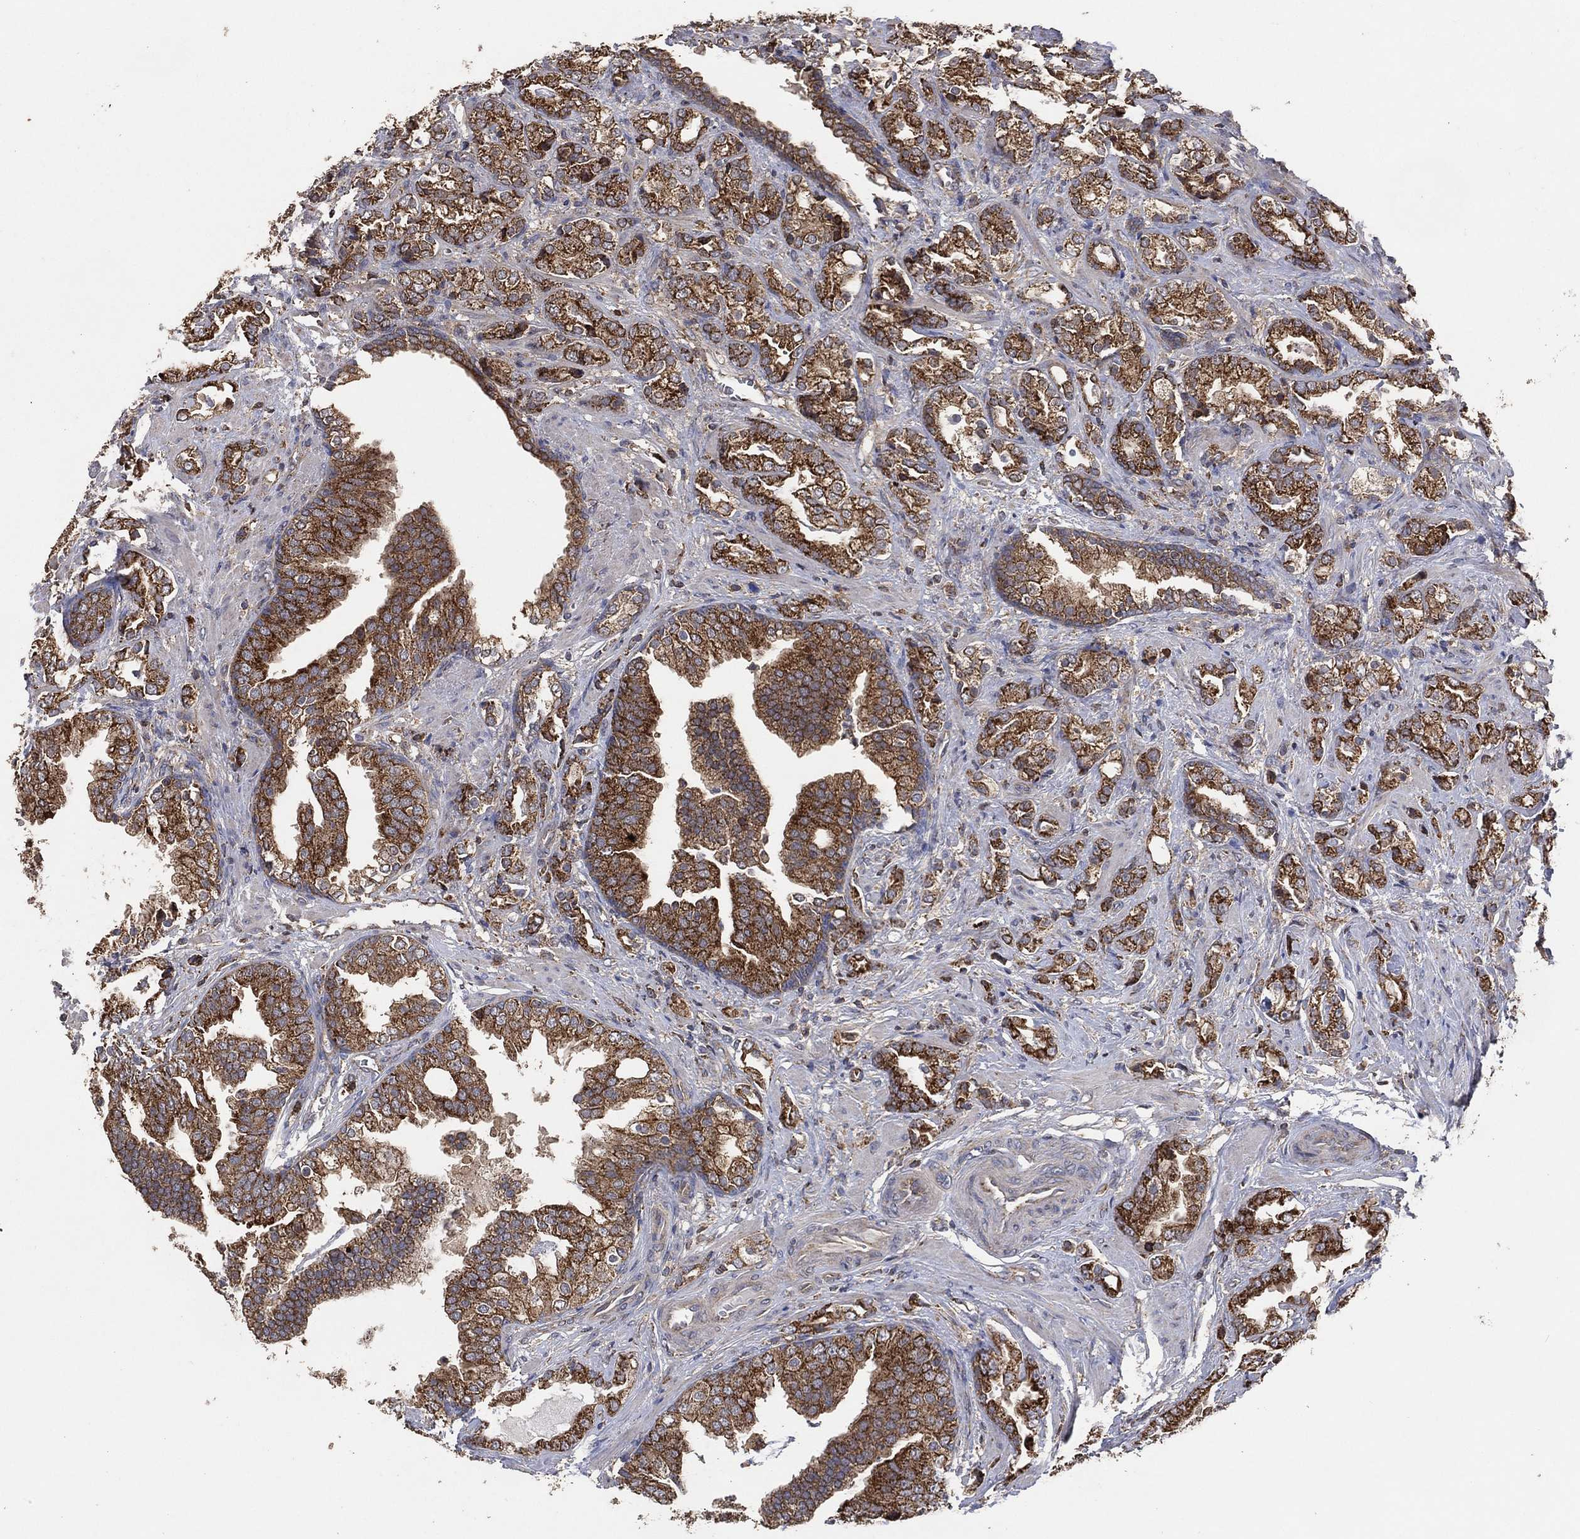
{"staining": {"intensity": "strong", "quantity": "25%-75%", "location": "cytoplasmic/membranous"}, "tissue": "prostate cancer", "cell_type": "Tumor cells", "image_type": "cancer", "snomed": [{"axis": "morphology", "description": "Adenocarcinoma, NOS"}, {"axis": "topography", "description": "Prostate"}], "caption": "An immunohistochemistry histopathology image of tumor tissue is shown. Protein staining in brown labels strong cytoplasmic/membranous positivity in prostate adenocarcinoma within tumor cells.", "gene": "LIMD1", "patient": {"sex": "male", "age": 57}}